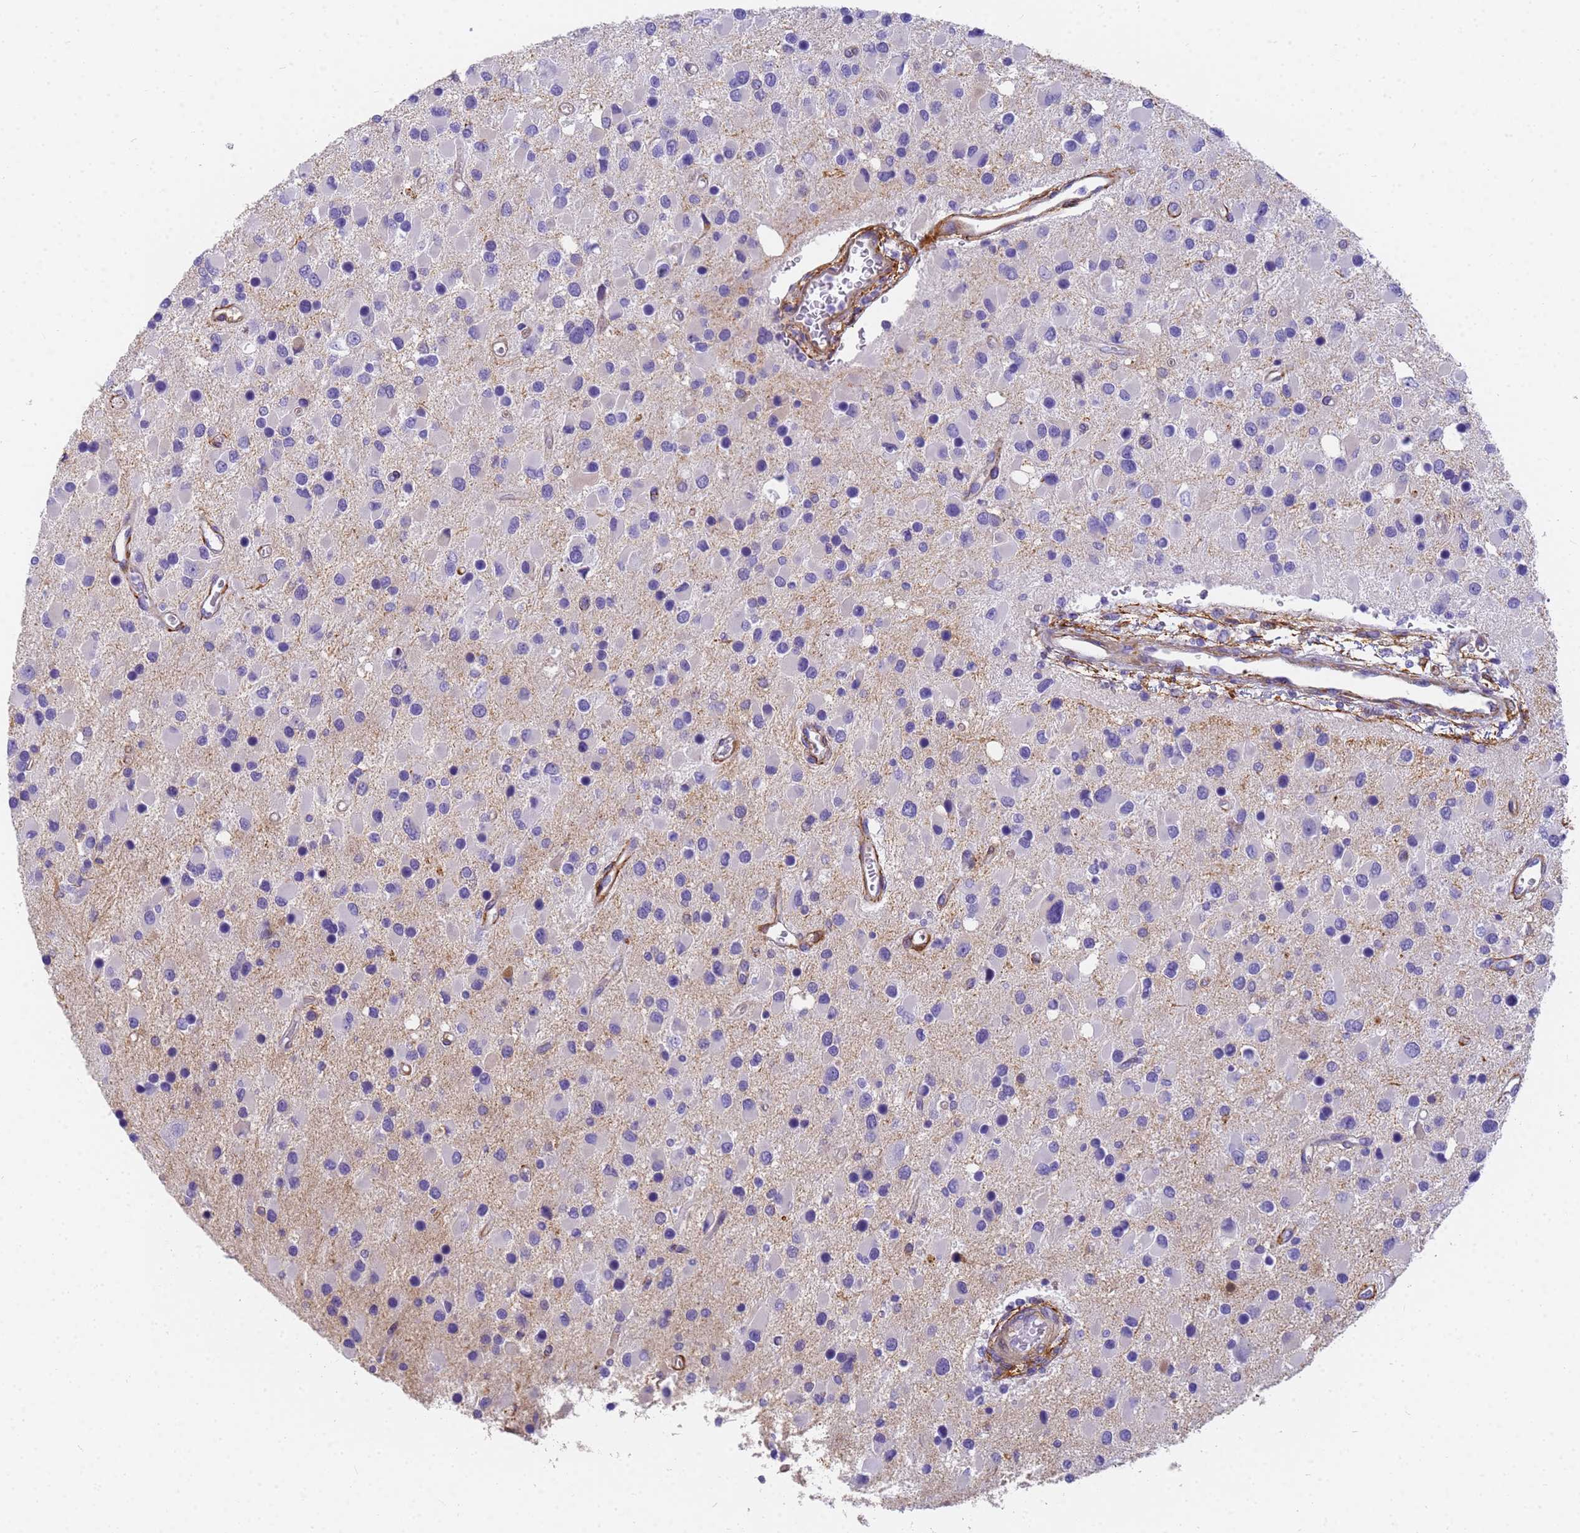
{"staining": {"intensity": "negative", "quantity": "none", "location": "none"}, "tissue": "glioma", "cell_type": "Tumor cells", "image_type": "cancer", "snomed": [{"axis": "morphology", "description": "Glioma, malignant, High grade"}, {"axis": "topography", "description": "Brain"}], "caption": "DAB (3,3'-diaminobenzidine) immunohistochemical staining of human glioma displays no significant expression in tumor cells.", "gene": "MVB12A", "patient": {"sex": "male", "age": 53}}